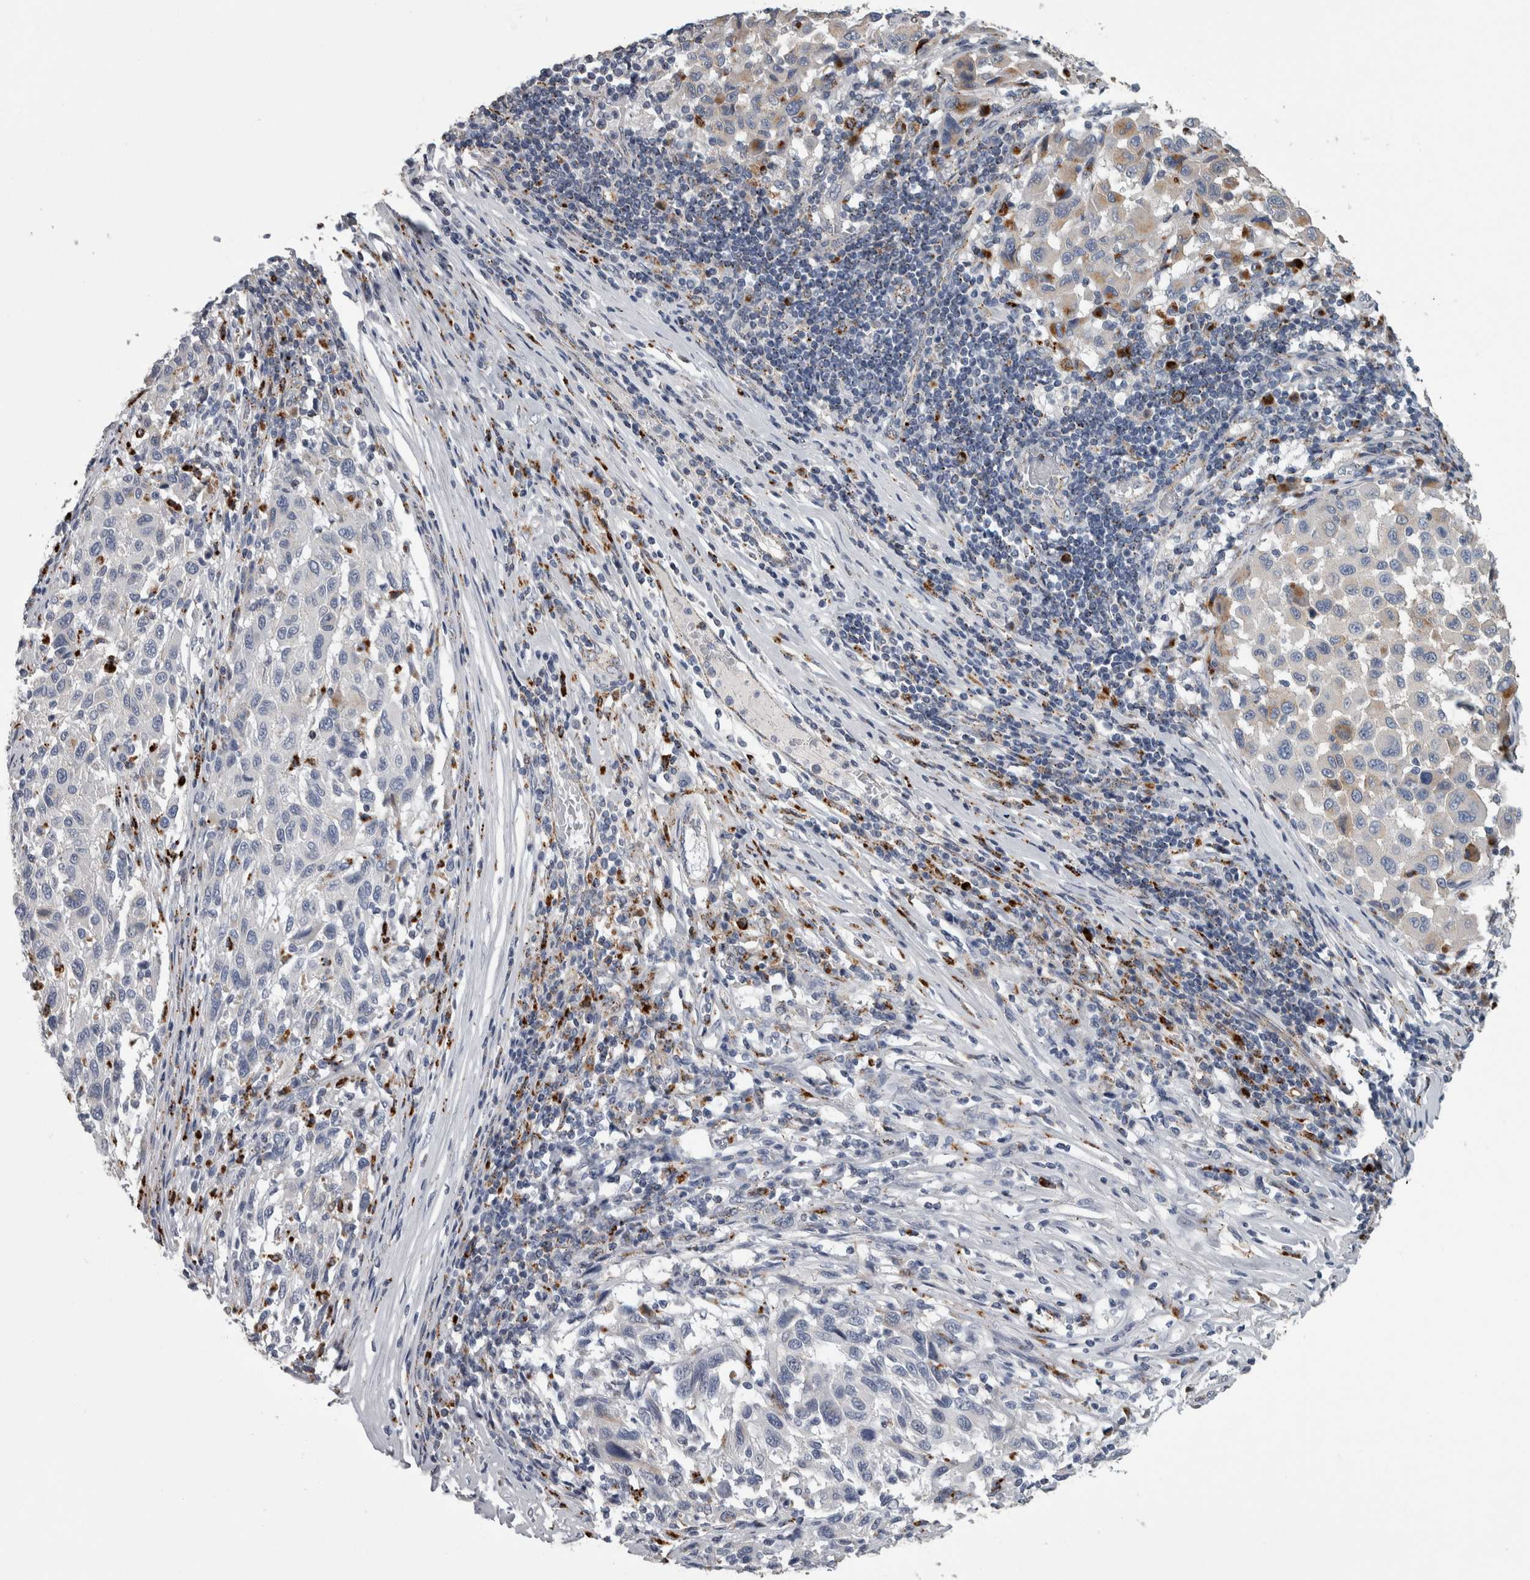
{"staining": {"intensity": "negative", "quantity": "none", "location": "none"}, "tissue": "melanoma", "cell_type": "Tumor cells", "image_type": "cancer", "snomed": [{"axis": "morphology", "description": "Malignant melanoma, Metastatic site"}, {"axis": "topography", "description": "Lymph node"}], "caption": "Immunohistochemistry of malignant melanoma (metastatic site) displays no positivity in tumor cells. (DAB (3,3'-diaminobenzidine) IHC with hematoxylin counter stain).", "gene": "DPP7", "patient": {"sex": "male", "age": 61}}